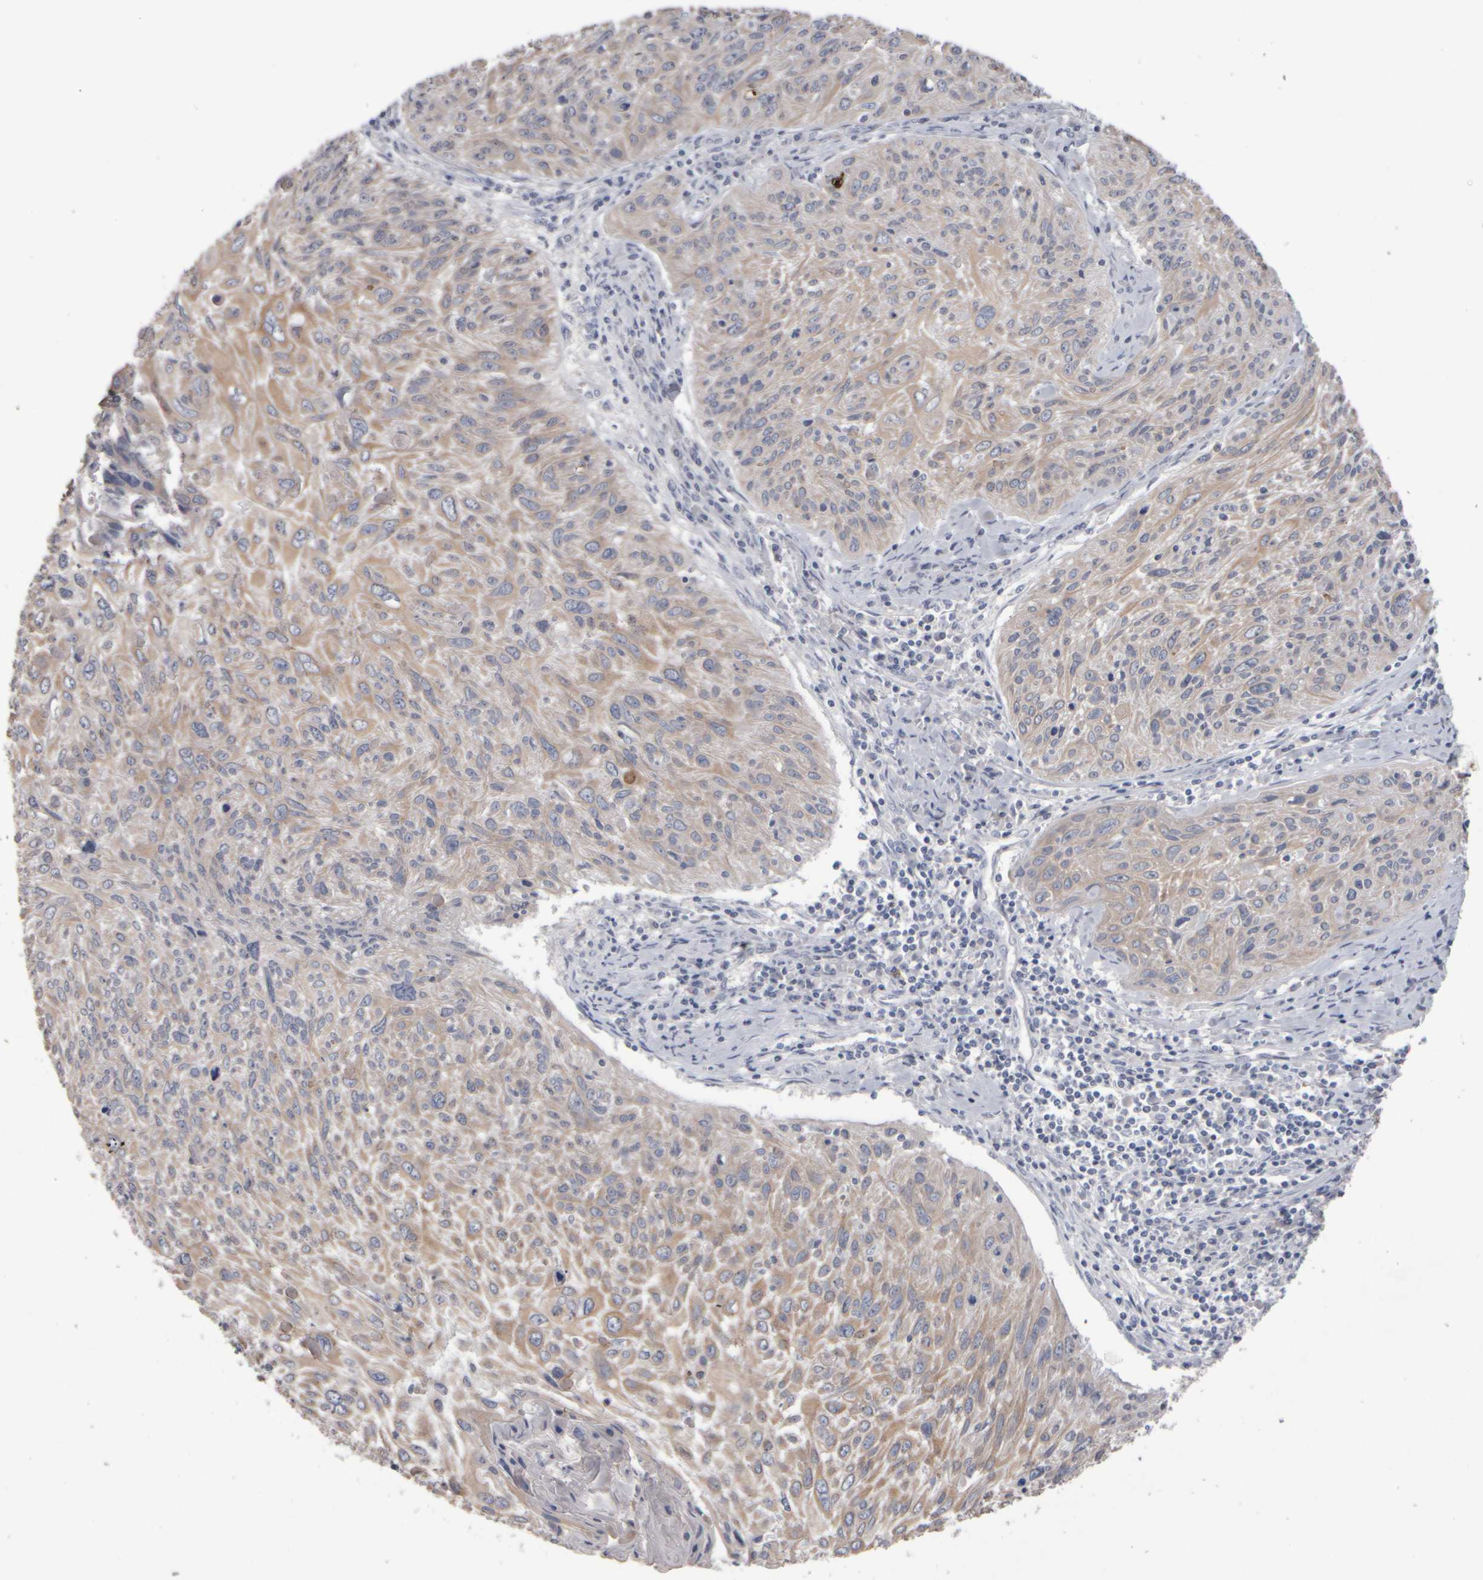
{"staining": {"intensity": "weak", "quantity": "<25%", "location": "cytoplasmic/membranous"}, "tissue": "cervical cancer", "cell_type": "Tumor cells", "image_type": "cancer", "snomed": [{"axis": "morphology", "description": "Squamous cell carcinoma, NOS"}, {"axis": "topography", "description": "Cervix"}], "caption": "Tumor cells are negative for brown protein staining in cervical cancer (squamous cell carcinoma).", "gene": "EPHX2", "patient": {"sex": "female", "age": 51}}